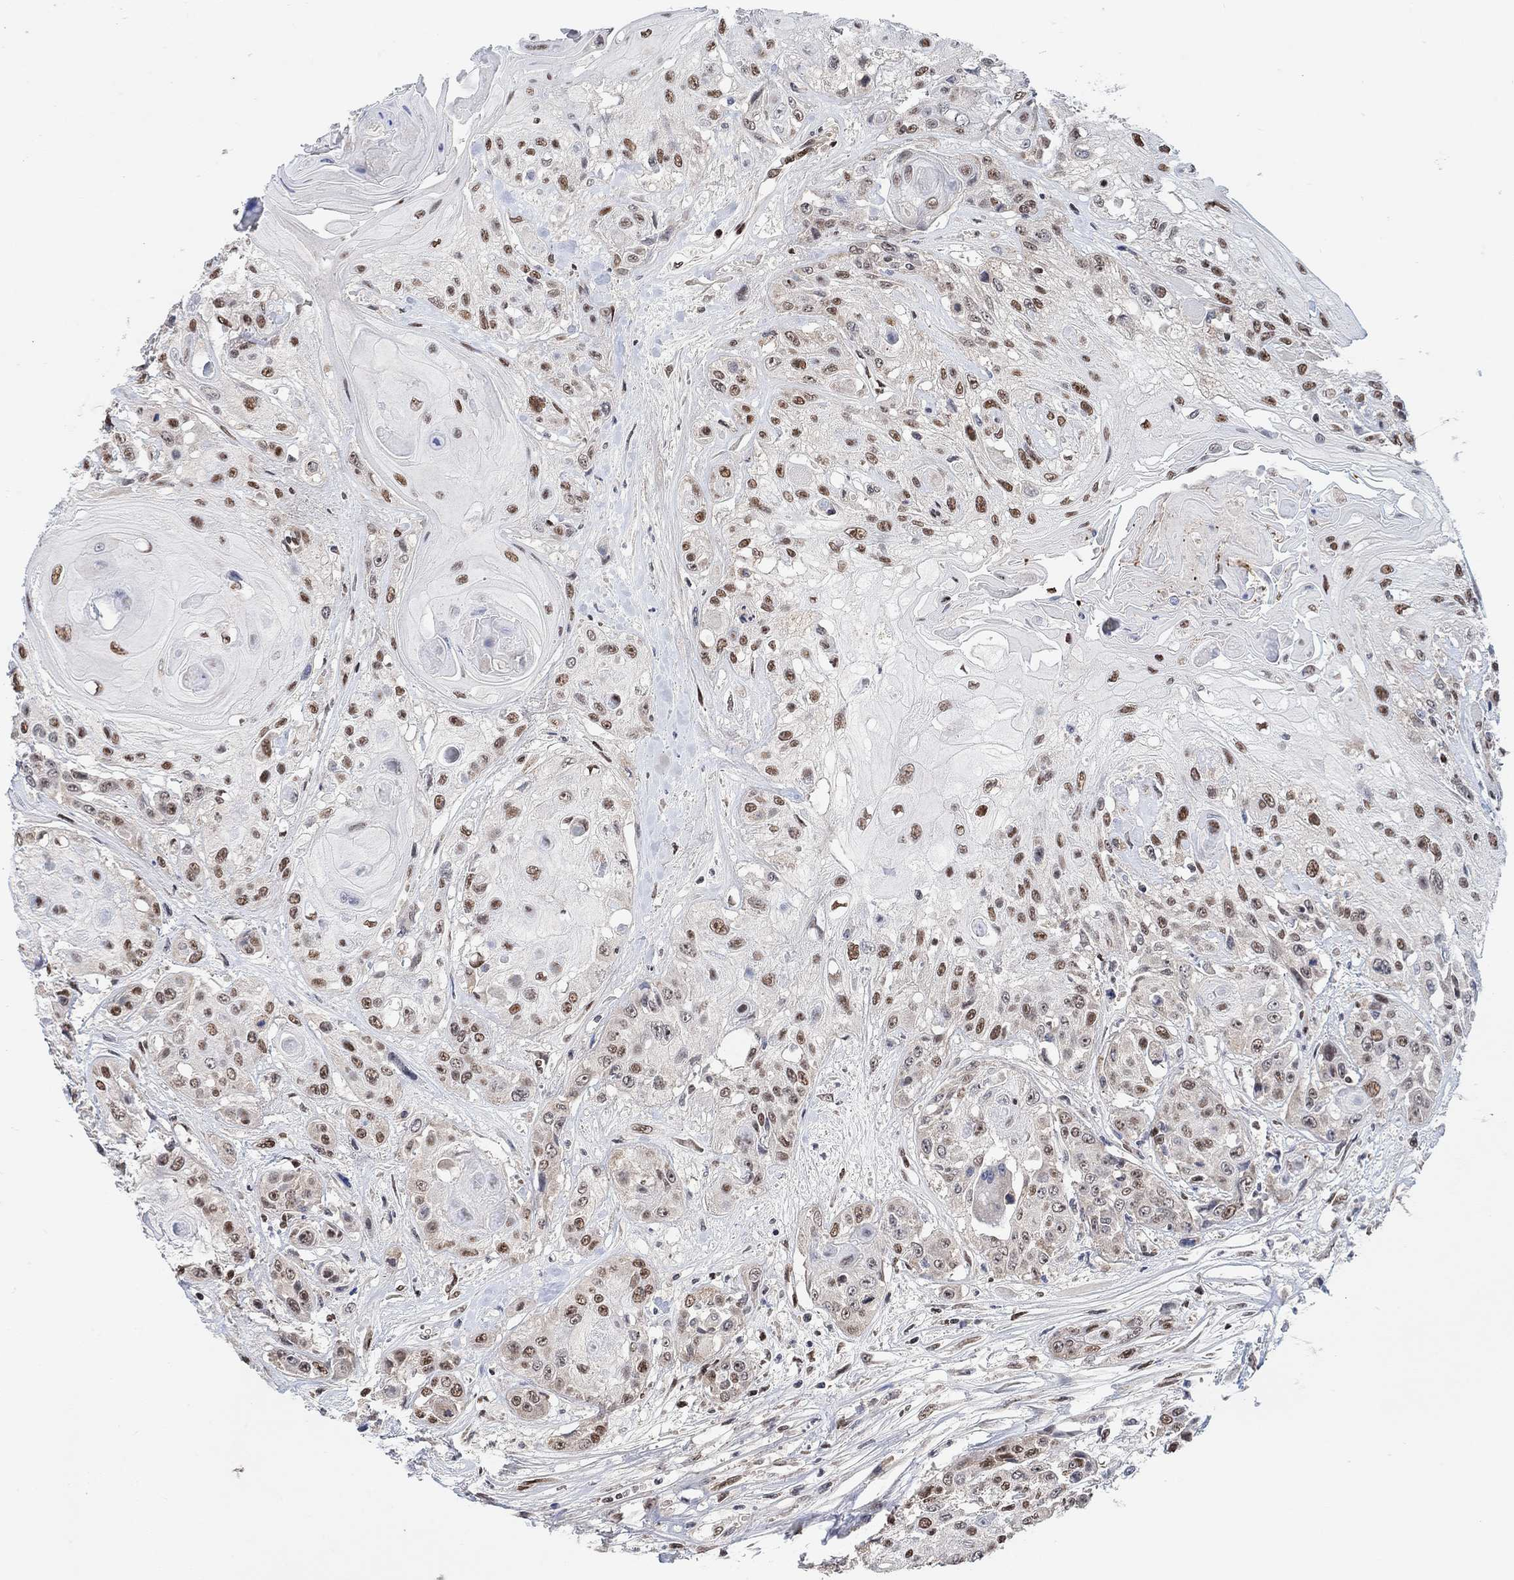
{"staining": {"intensity": "moderate", "quantity": "25%-75%", "location": "nuclear"}, "tissue": "head and neck cancer", "cell_type": "Tumor cells", "image_type": "cancer", "snomed": [{"axis": "morphology", "description": "Squamous cell carcinoma, NOS"}, {"axis": "topography", "description": "Head-Neck"}], "caption": "A brown stain shows moderate nuclear expression of a protein in squamous cell carcinoma (head and neck) tumor cells.", "gene": "USP39", "patient": {"sex": "female", "age": 59}}